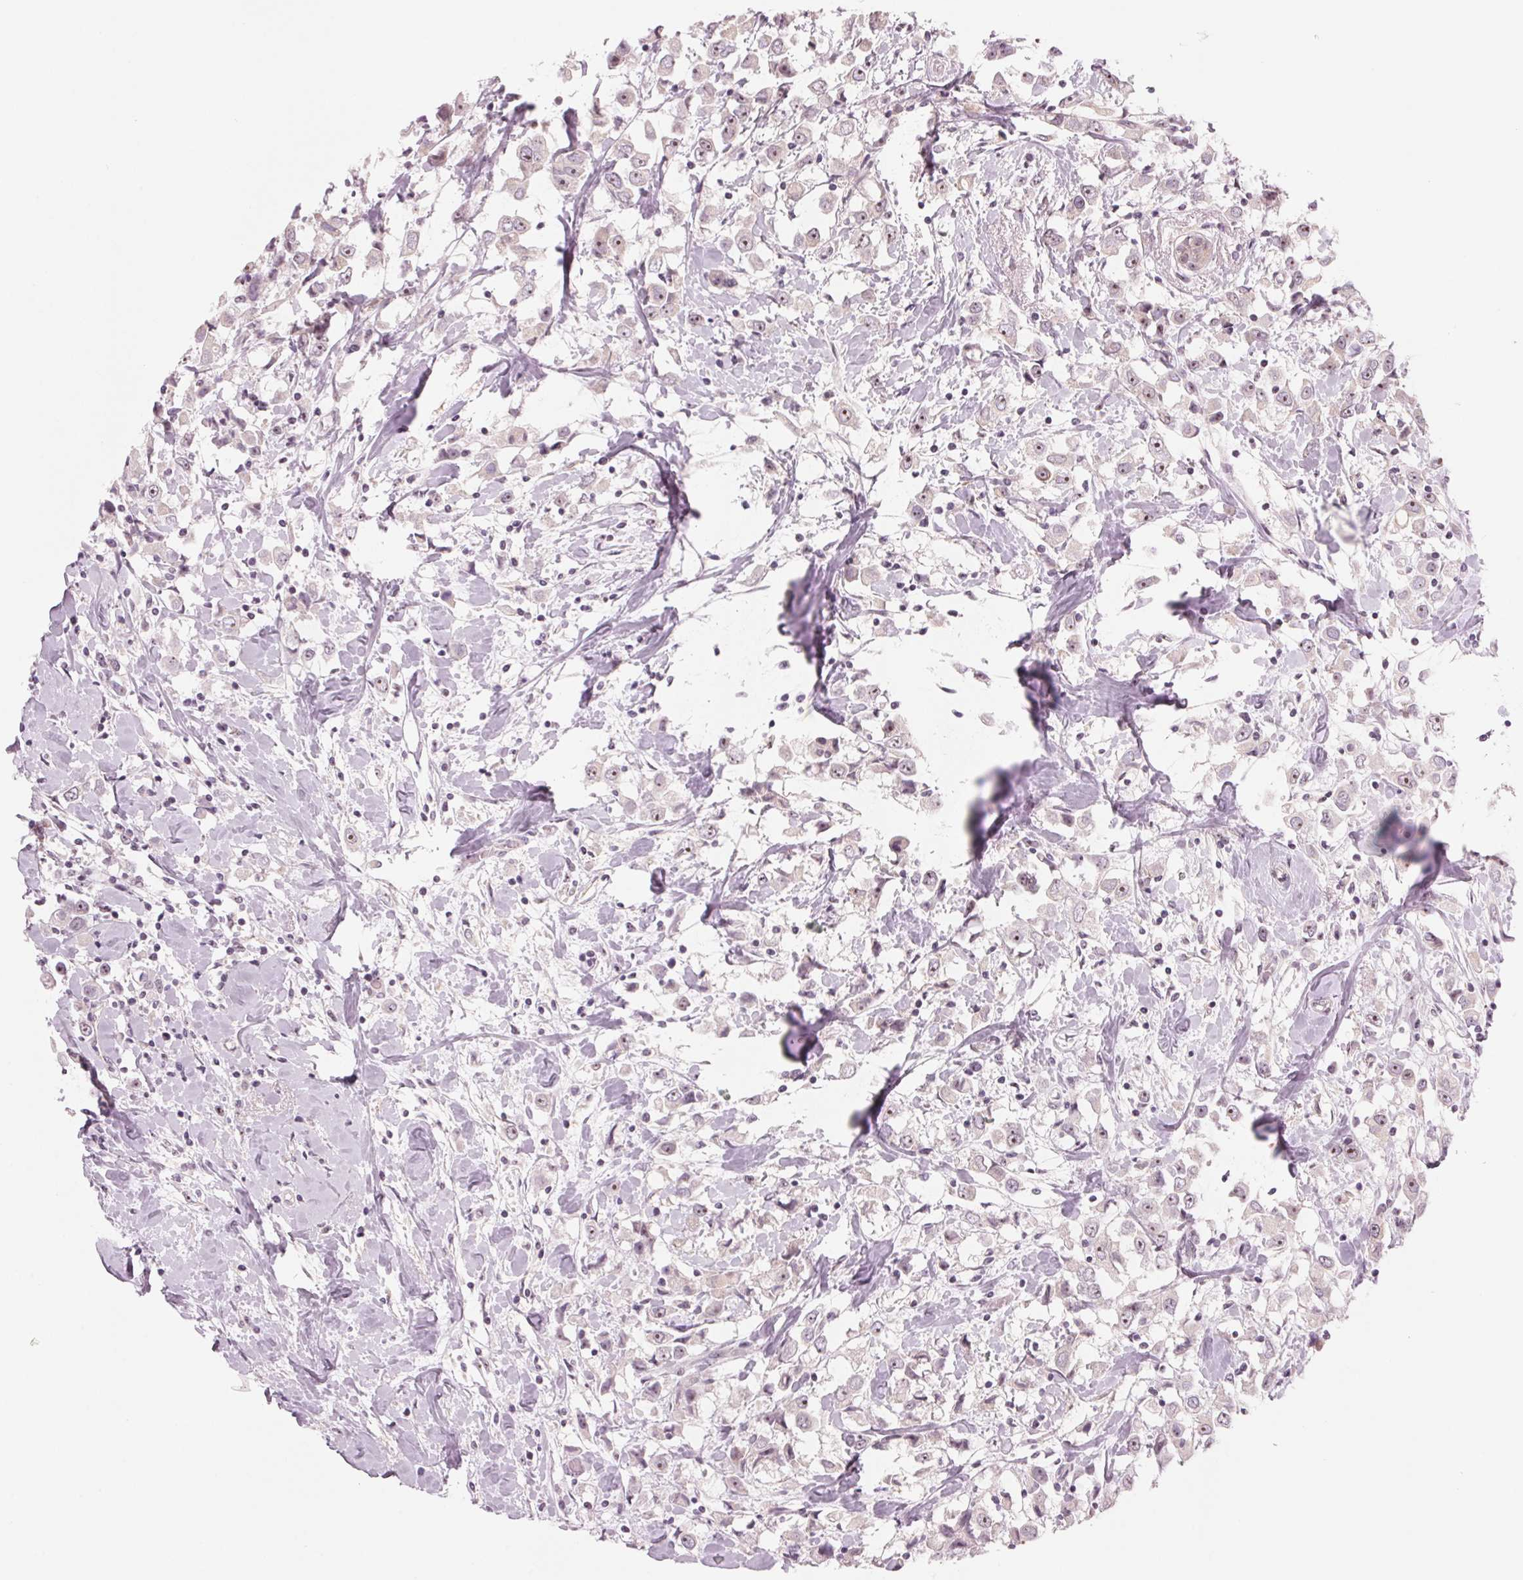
{"staining": {"intensity": "weak", "quantity": "<25%", "location": "nuclear"}, "tissue": "breast cancer", "cell_type": "Tumor cells", "image_type": "cancer", "snomed": [{"axis": "morphology", "description": "Duct carcinoma"}, {"axis": "topography", "description": "Breast"}], "caption": "Immunohistochemistry of breast cancer demonstrates no expression in tumor cells.", "gene": "DNTTIP2", "patient": {"sex": "female", "age": 61}}